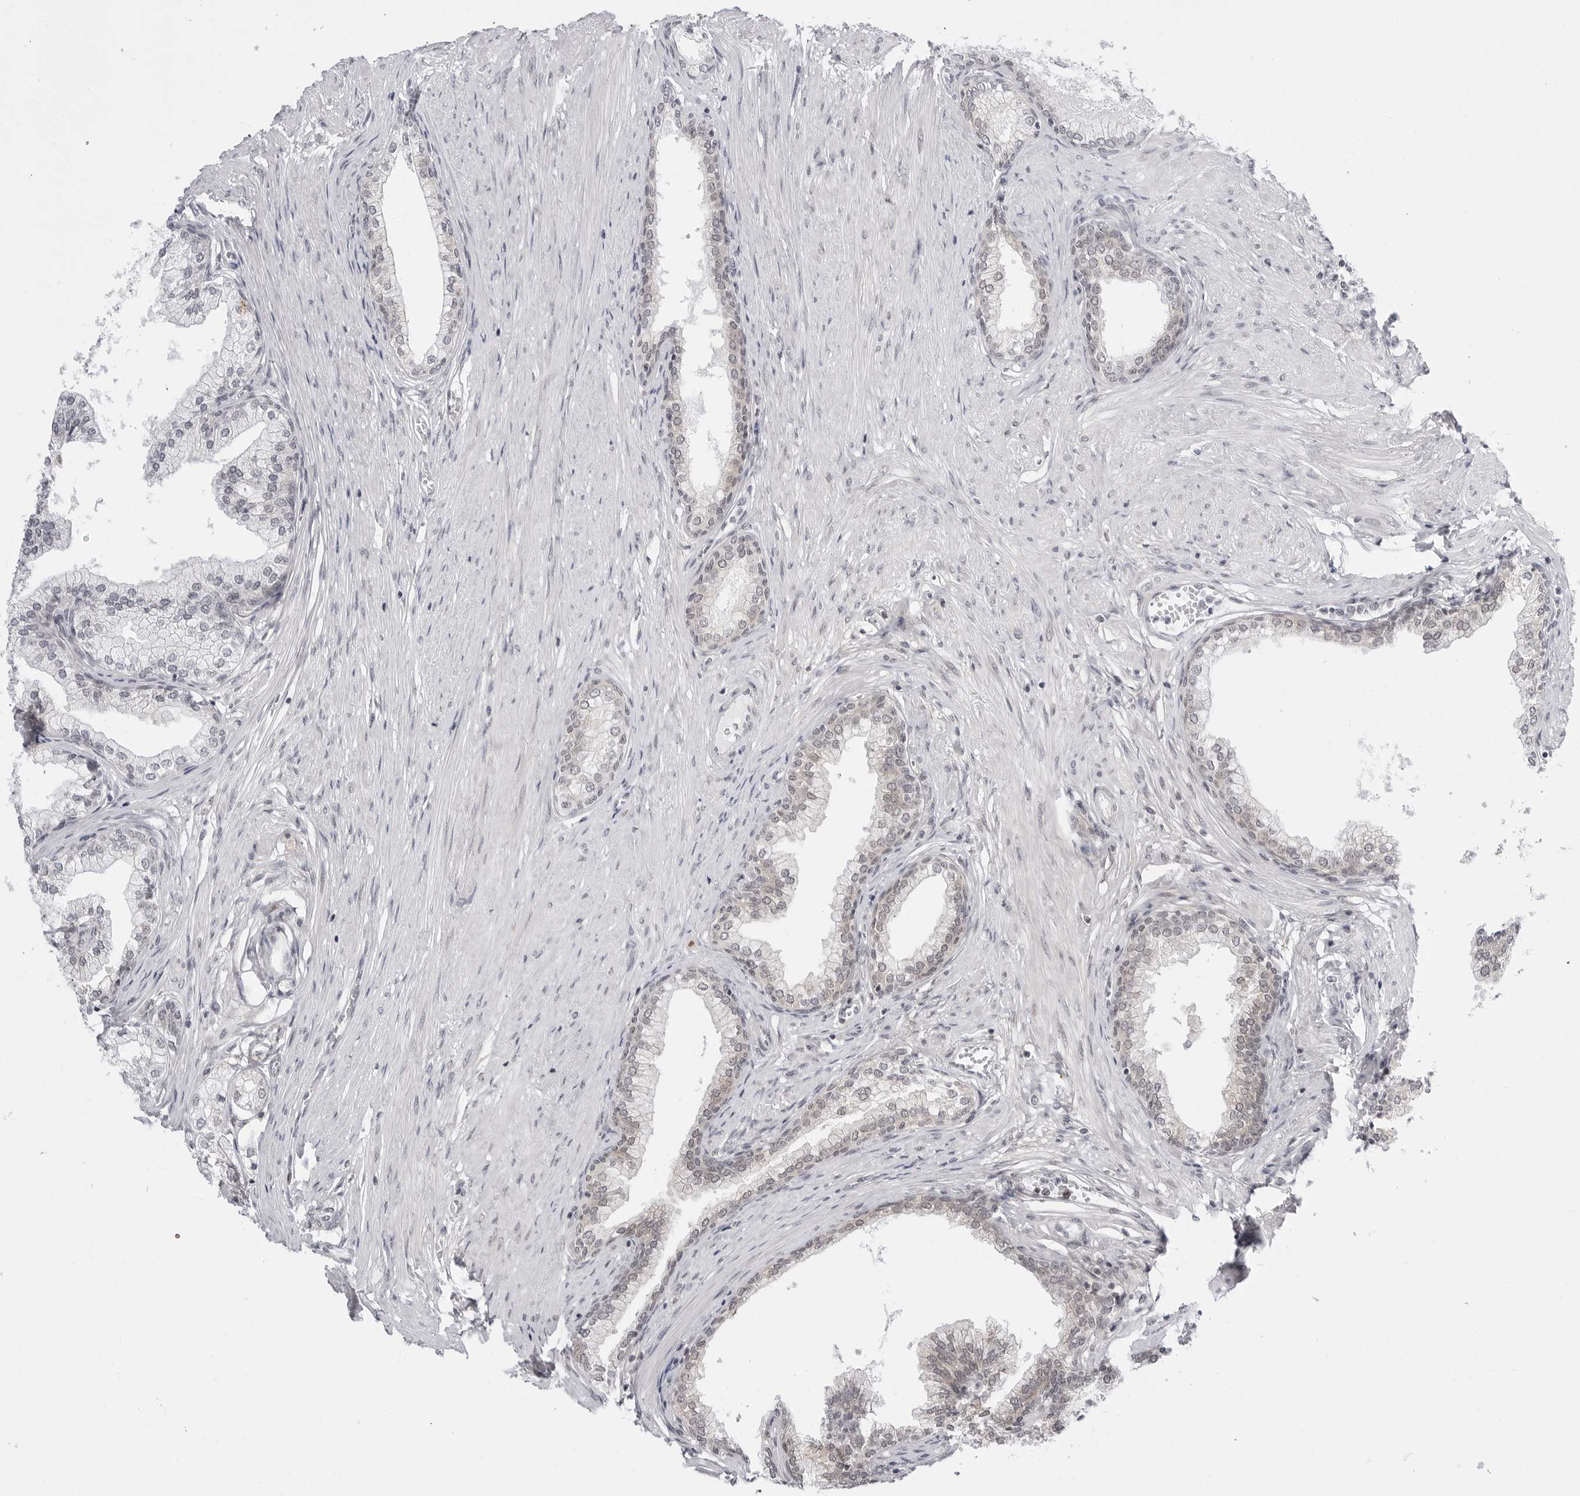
{"staining": {"intensity": "moderate", "quantity": "25%-75%", "location": "cytoplasmic/membranous,nuclear"}, "tissue": "prostate", "cell_type": "Glandular cells", "image_type": "normal", "snomed": [{"axis": "morphology", "description": "Normal tissue, NOS"}, {"axis": "morphology", "description": "Urothelial carcinoma, Low grade"}, {"axis": "topography", "description": "Urinary bladder"}, {"axis": "topography", "description": "Prostate"}], "caption": "Prostate was stained to show a protein in brown. There is medium levels of moderate cytoplasmic/membranous,nuclear expression in approximately 25%-75% of glandular cells. Nuclei are stained in blue.", "gene": "PPP2R5C", "patient": {"sex": "male", "age": 60}}